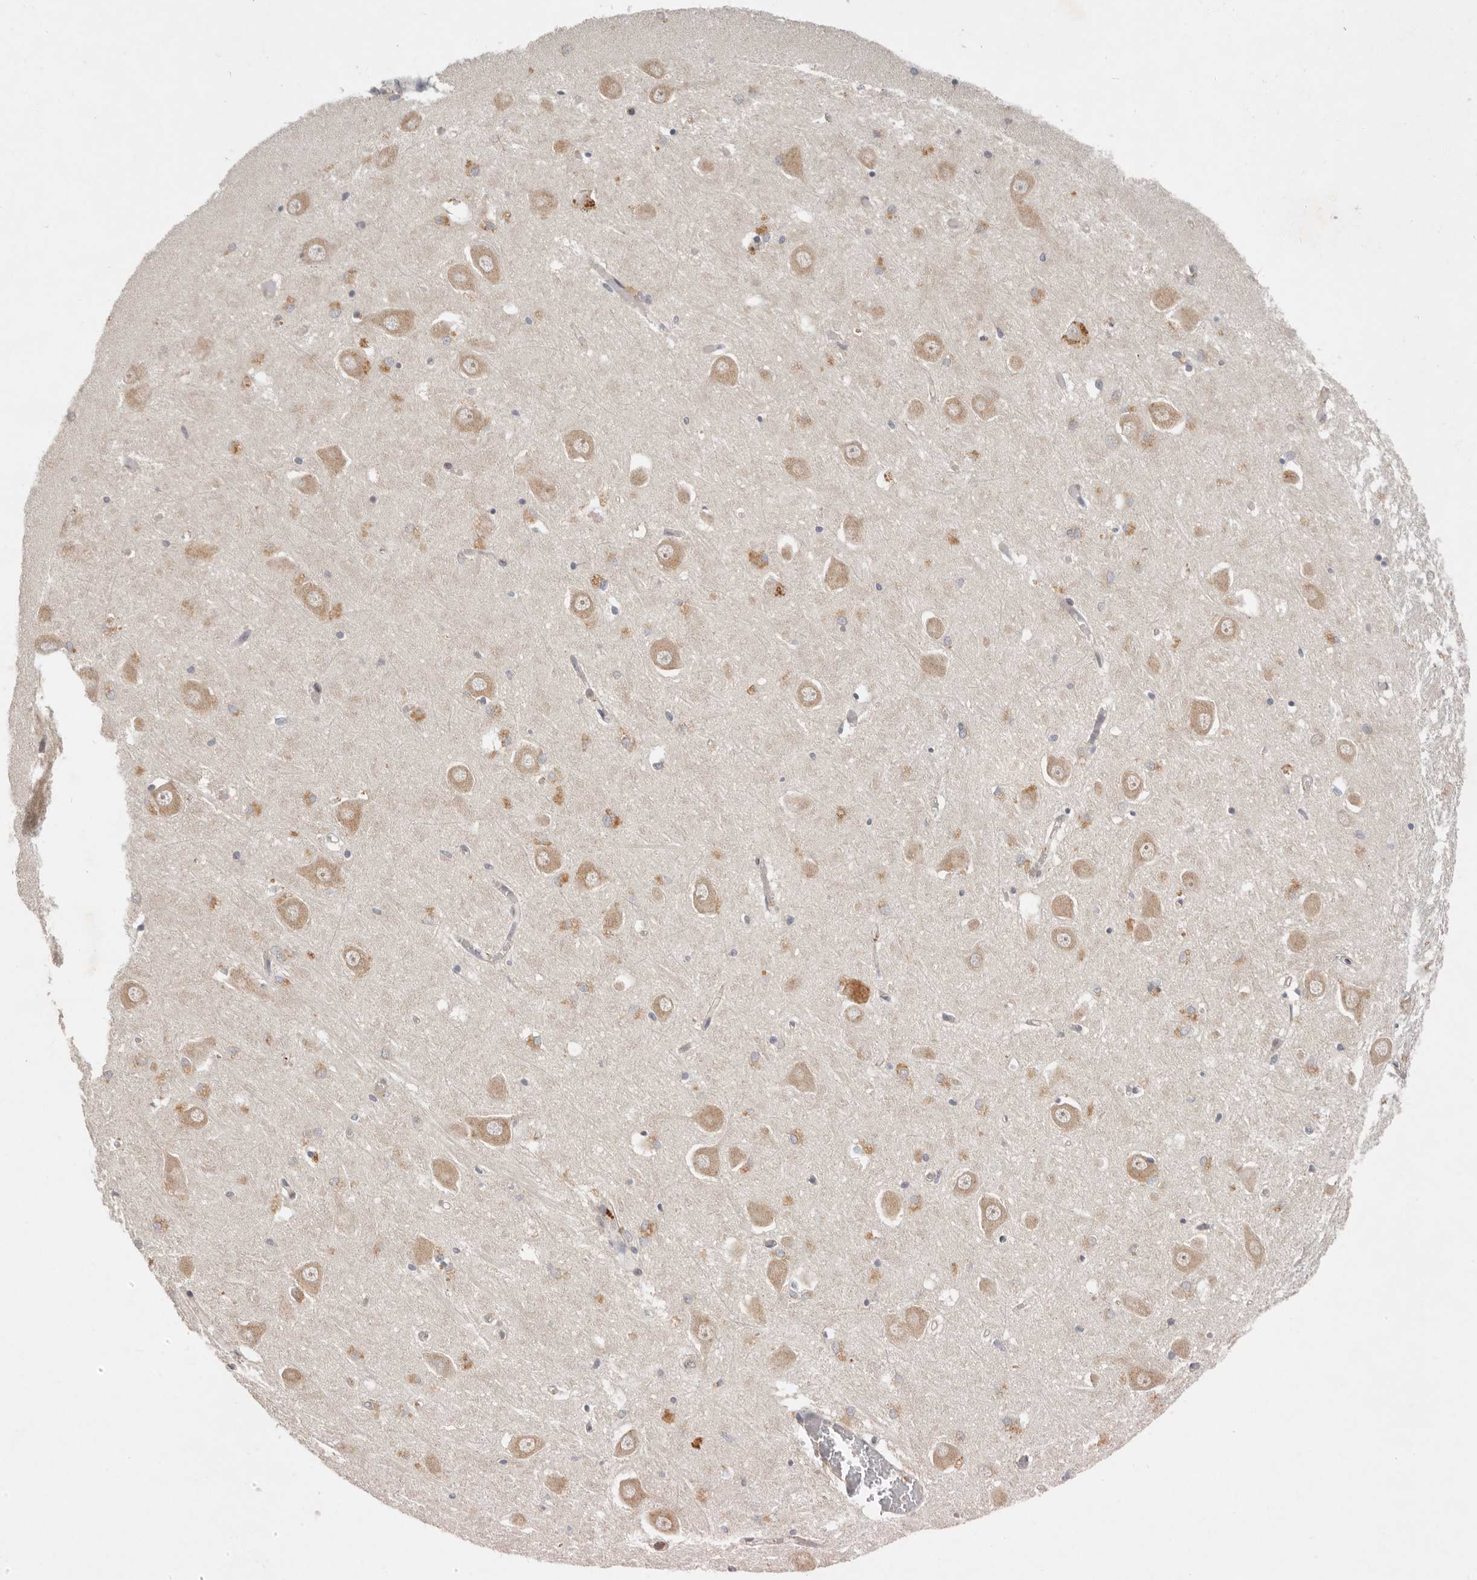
{"staining": {"intensity": "negative", "quantity": "none", "location": "none"}, "tissue": "hippocampus", "cell_type": "Glial cells", "image_type": "normal", "snomed": [{"axis": "morphology", "description": "Normal tissue, NOS"}, {"axis": "topography", "description": "Hippocampus"}], "caption": "This is a photomicrograph of immunohistochemistry staining of benign hippocampus, which shows no expression in glial cells.", "gene": "ARHGEF10L", "patient": {"sex": "male", "age": 70}}